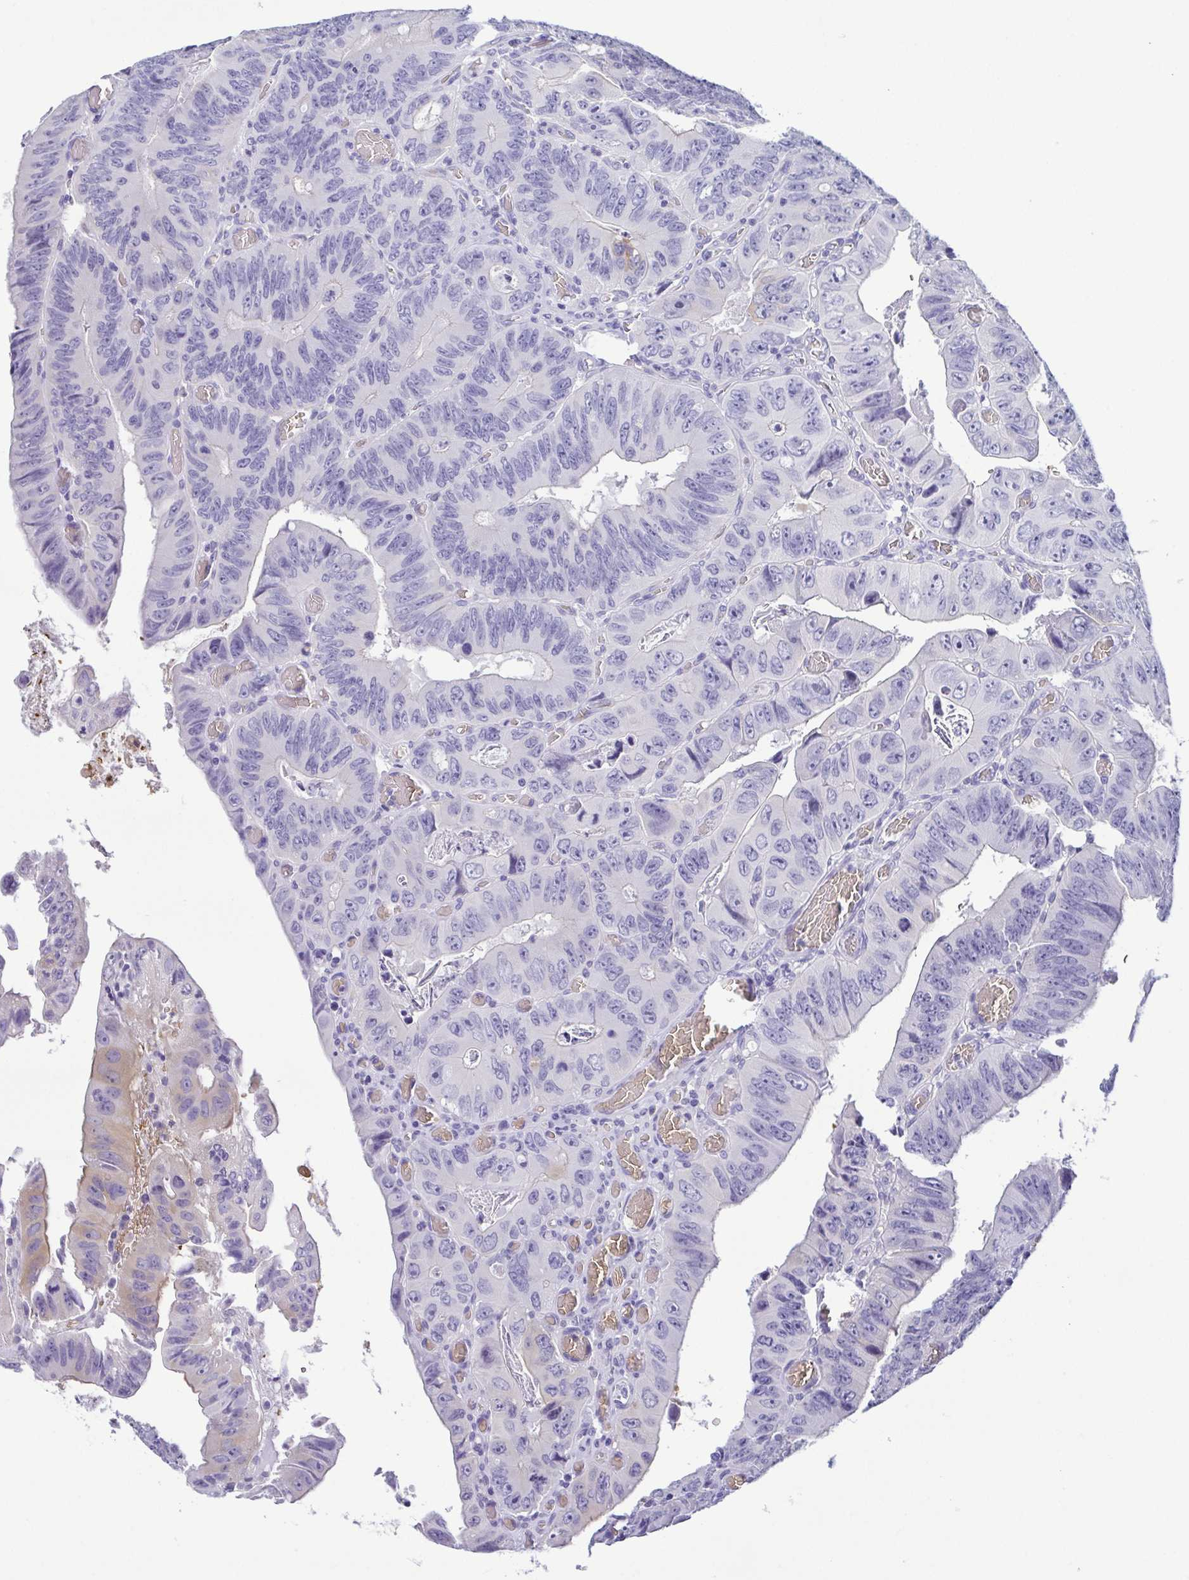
{"staining": {"intensity": "negative", "quantity": "none", "location": "none"}, "tissue": "colorectal cancer", "cell_type": "Tumor cells", "image_type": "cancer", "snomed": [{"axis": "morphology", "description": "Adenocarcinoma, NOS"}, {"axis": "topography", "description": "Colon"}], "caption": "Immunohistochemistry of human colorectal cancer (adenocarcinoma) shows no expression in tumor cells.", "gene": "EPB42", "patient": {"sex": "female", "age": 84}}